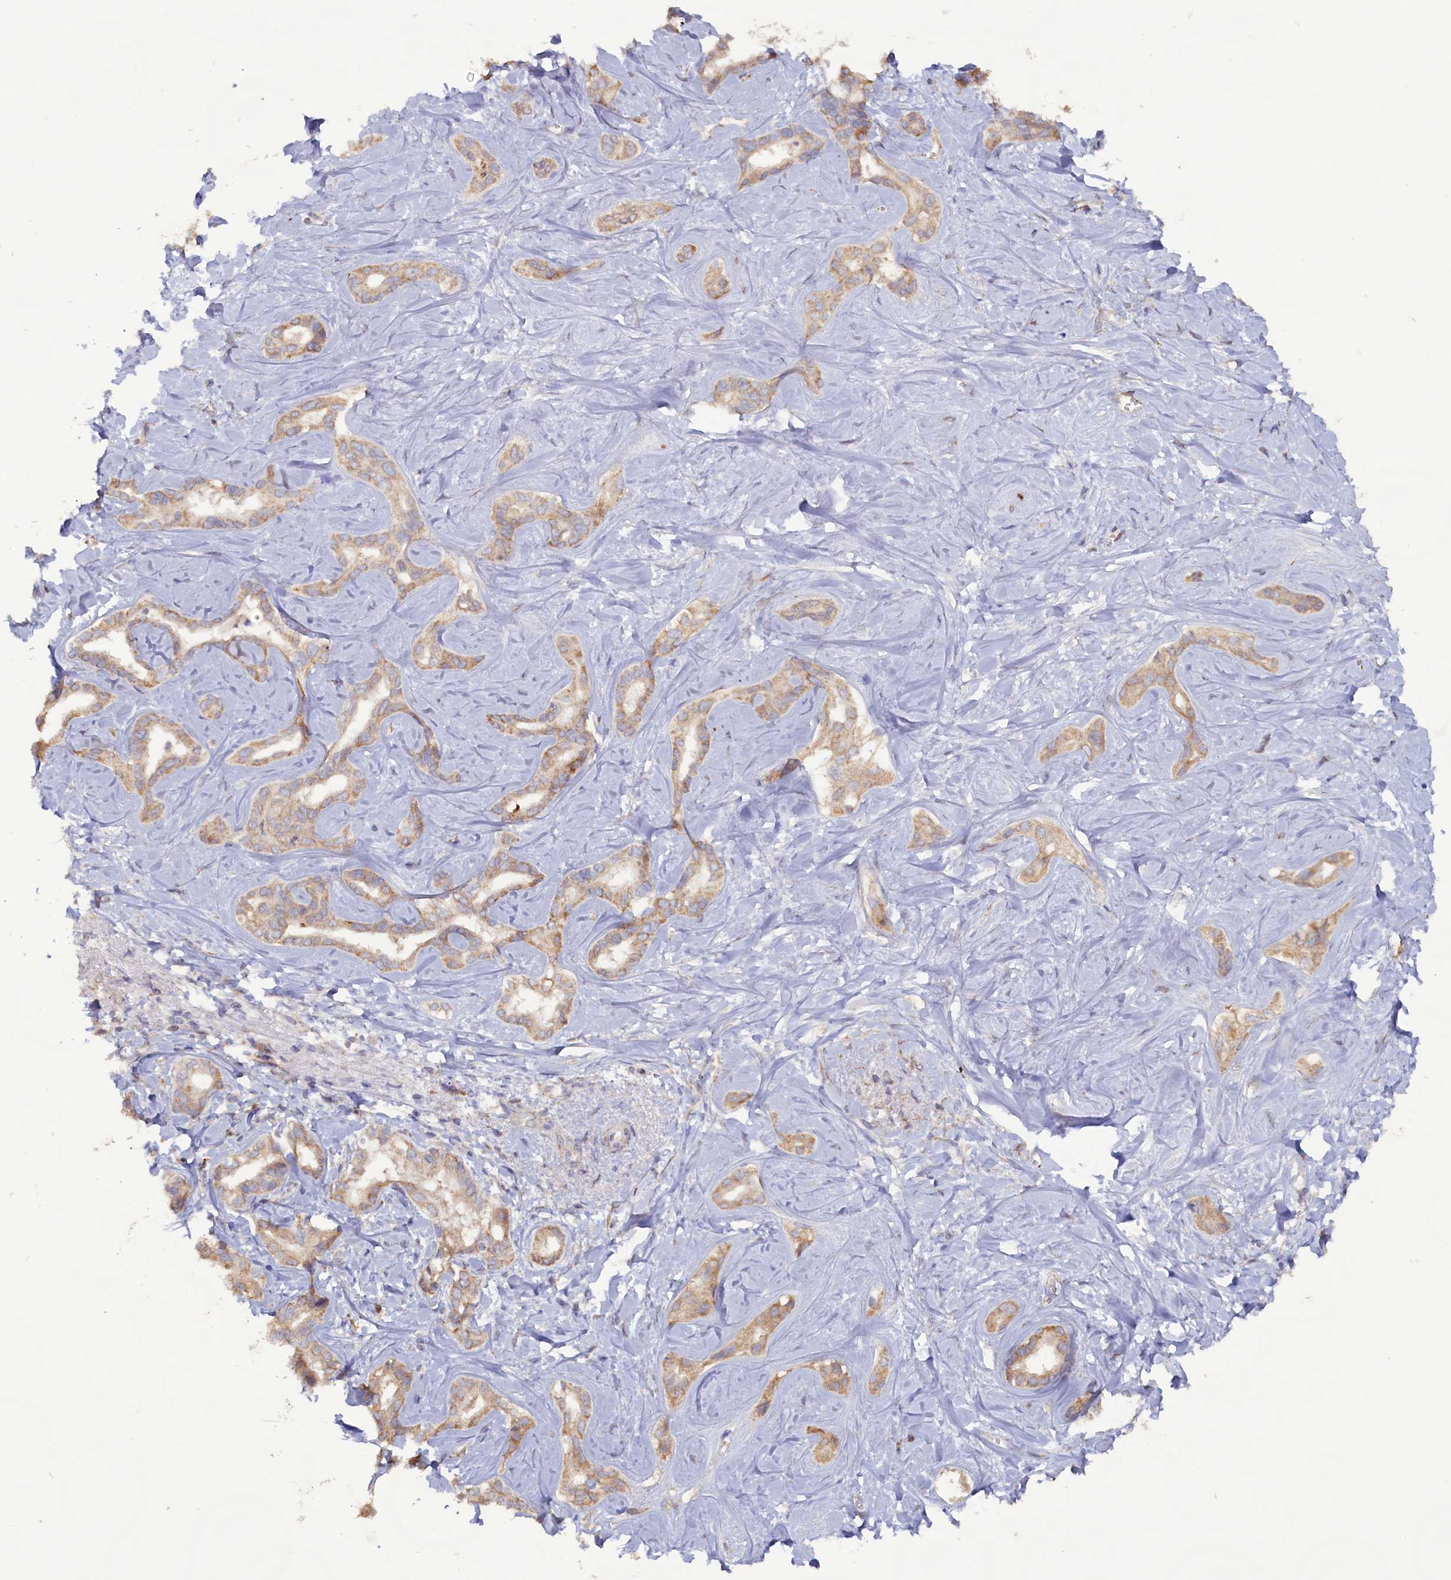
{"staining": {"intensity": "weak", "quantity": ">75%", "location": "cytoplasmic/membranous"}, "tissue": "liver cancer", "cell_type": "Tumor cells", "image_type": "cancer", "snomed": [{"axis": "morphology", "description": "Cholangiocarcinoma"}, {"axis": "topography", "description": "Liver"}], "caption": "A low amount of weak cytoplasmic/membranous expression is appreciated in approximately >75% of tumor cells in cholangiocarcinoma (liver) tissue.", "gene": "FUNDC1", "patient": {"sex": "female", "age": 77}}